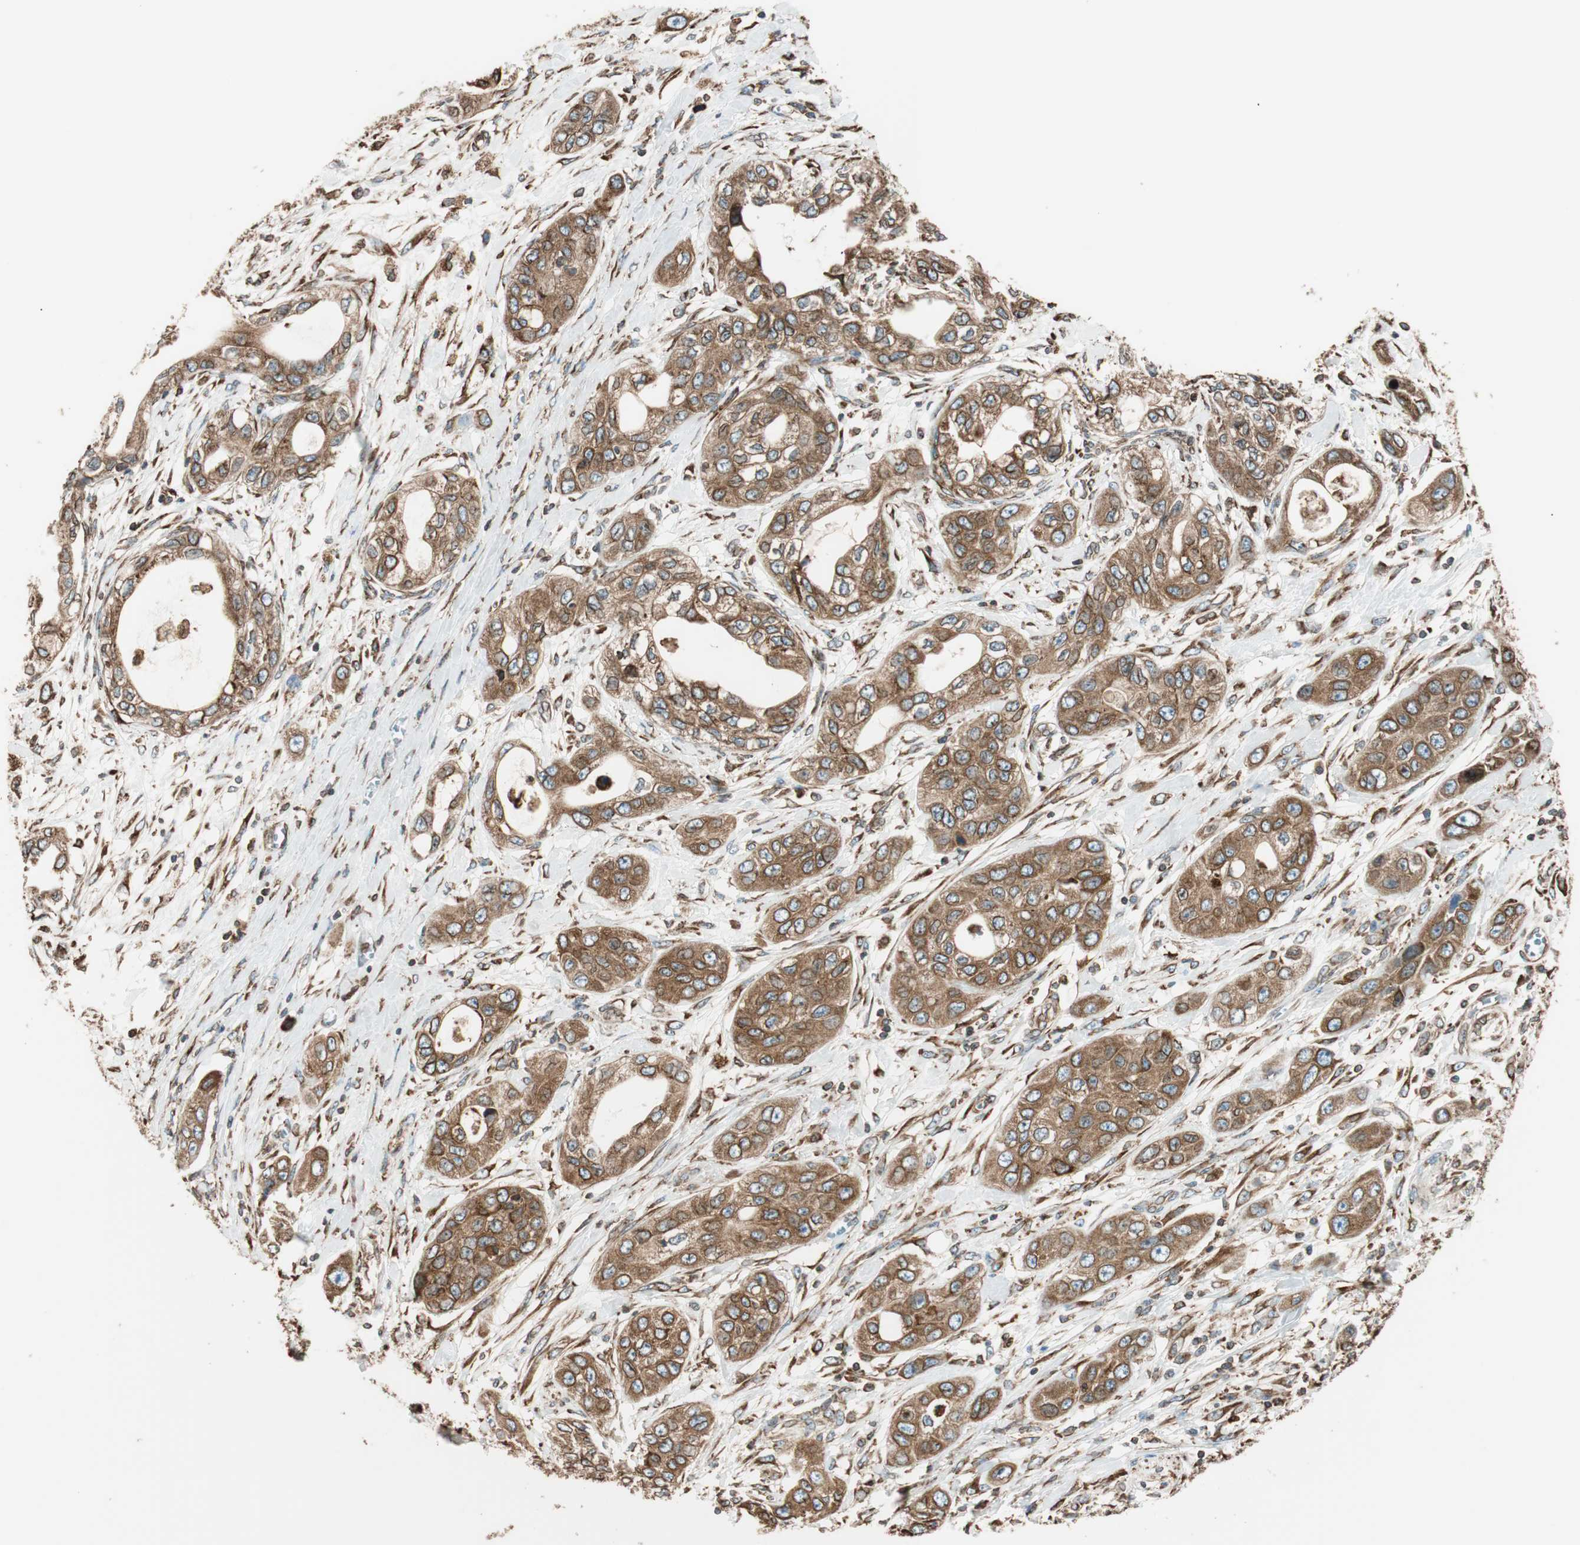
{"staining": {"intensity": "strong", "quantity": ">75%", "location": "cytoplasmic/membranous"}, "tissue": "pancreatic cancer", "cell_type": "Tumor cells", "image_type": "cancer", "snomed": [{"axis": "morphology", "description": "Adenocarcinoma, NOS"}, {"axis": "topography", "description": "Pancreas"}], "caption": "Protein expression analysis of pancreatic cancer (adenocarcinoma) shows strong cytoplasmic/membranous staining in approximately >75% of tumor cells. (IHC, brightfield microscopy, high magnification).", "gene": "PRKCSH", "patient": {"sex": "female", "age": 70}}